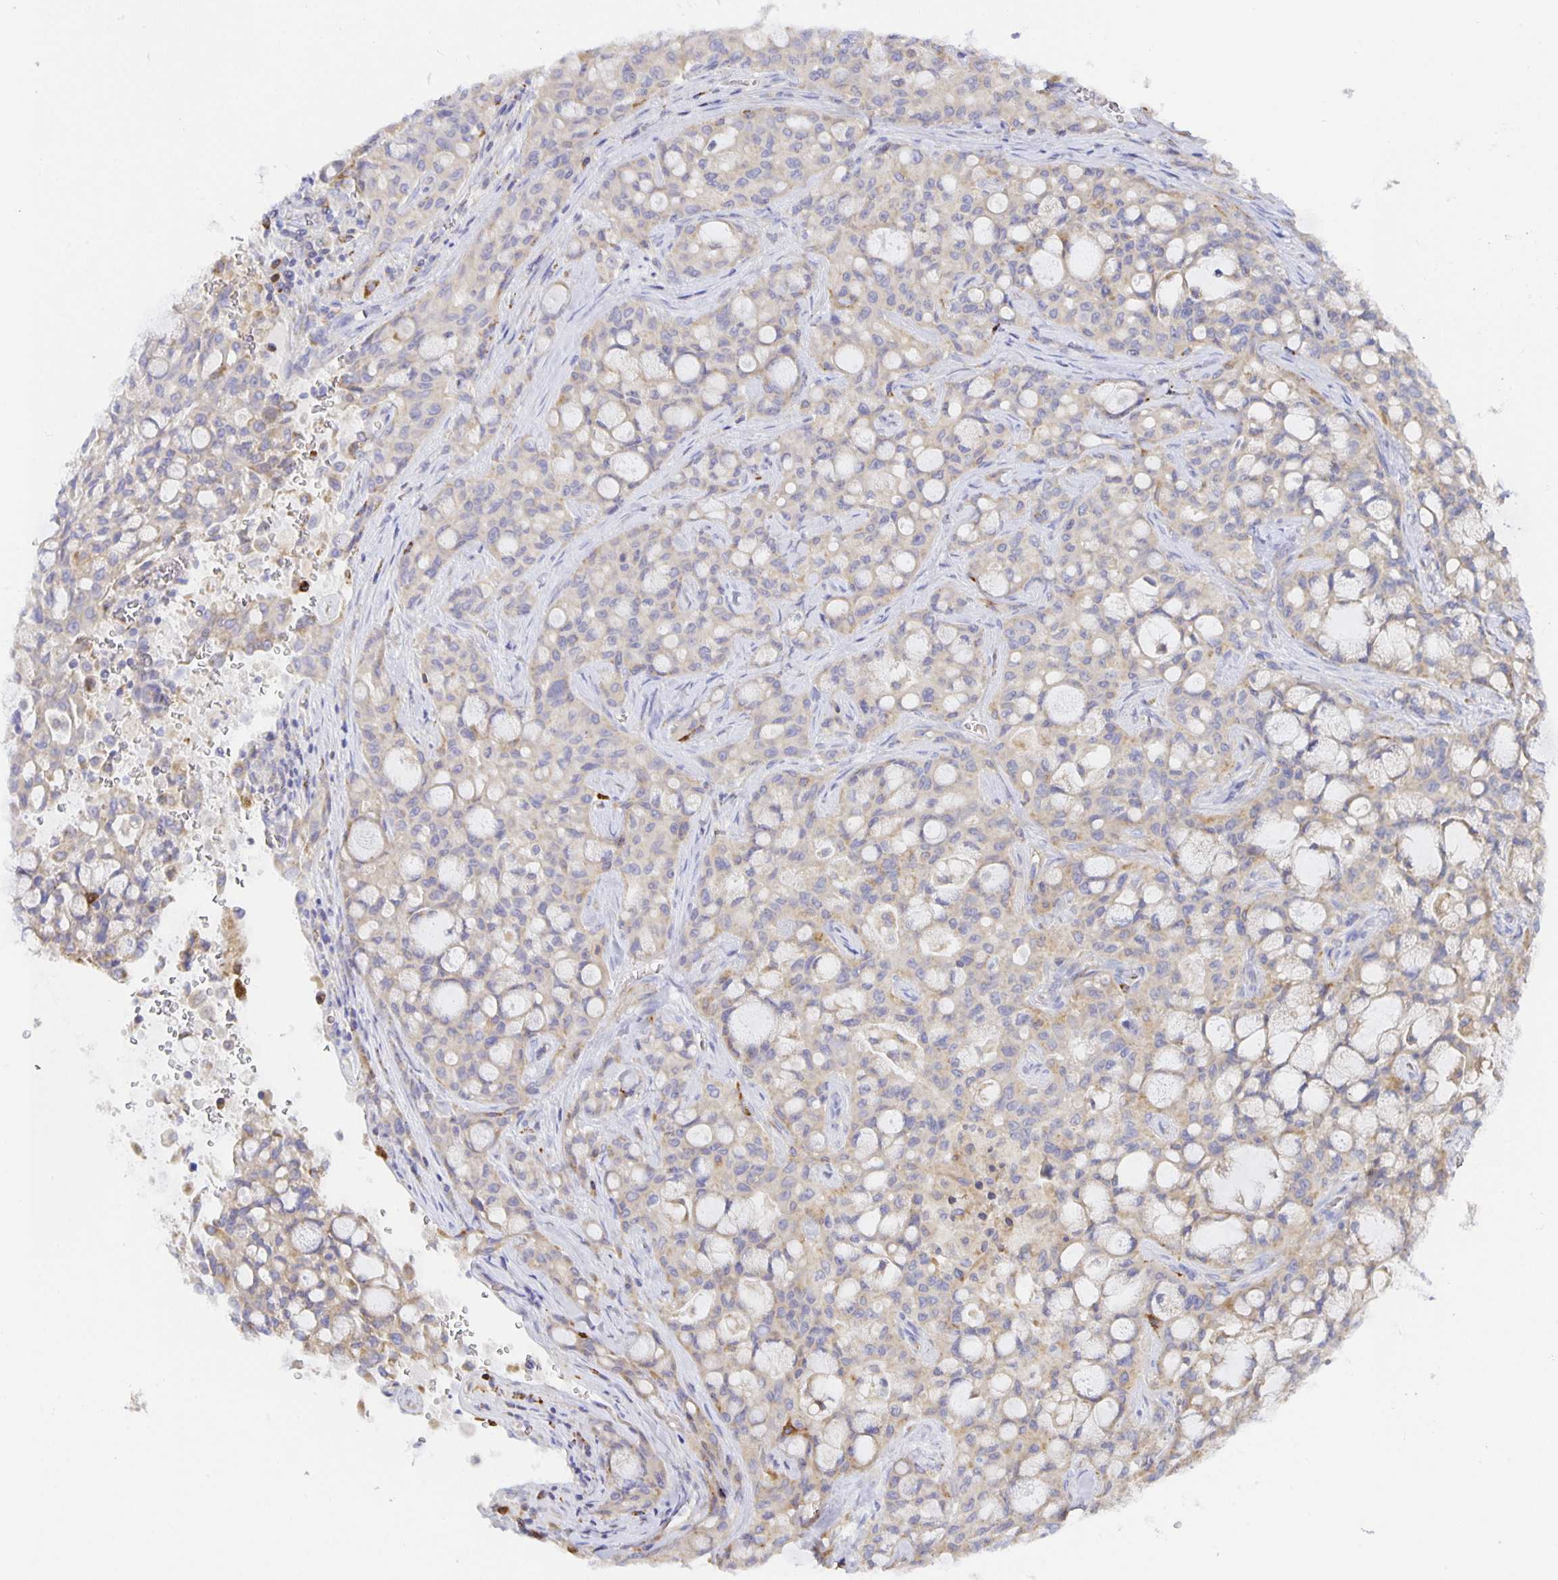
{"staining": {"intensity": "negative", "quantity": "none", "location": "none"}, "tissue": "lung cancer", "cell_type": "Tumor cells", "image_type": "cancer", "snomed": [{"axis": "morphology", "description": "Adenocarcinoma, NOS"}, {"axis": "topography", "description": "Lung"}], "caption": "A histopathology image of human adenocarcinoma (lung) is negative for staining in tumor cells.", "gene": "FLRT3", "patient": {"sex": "female", "age": 44}}